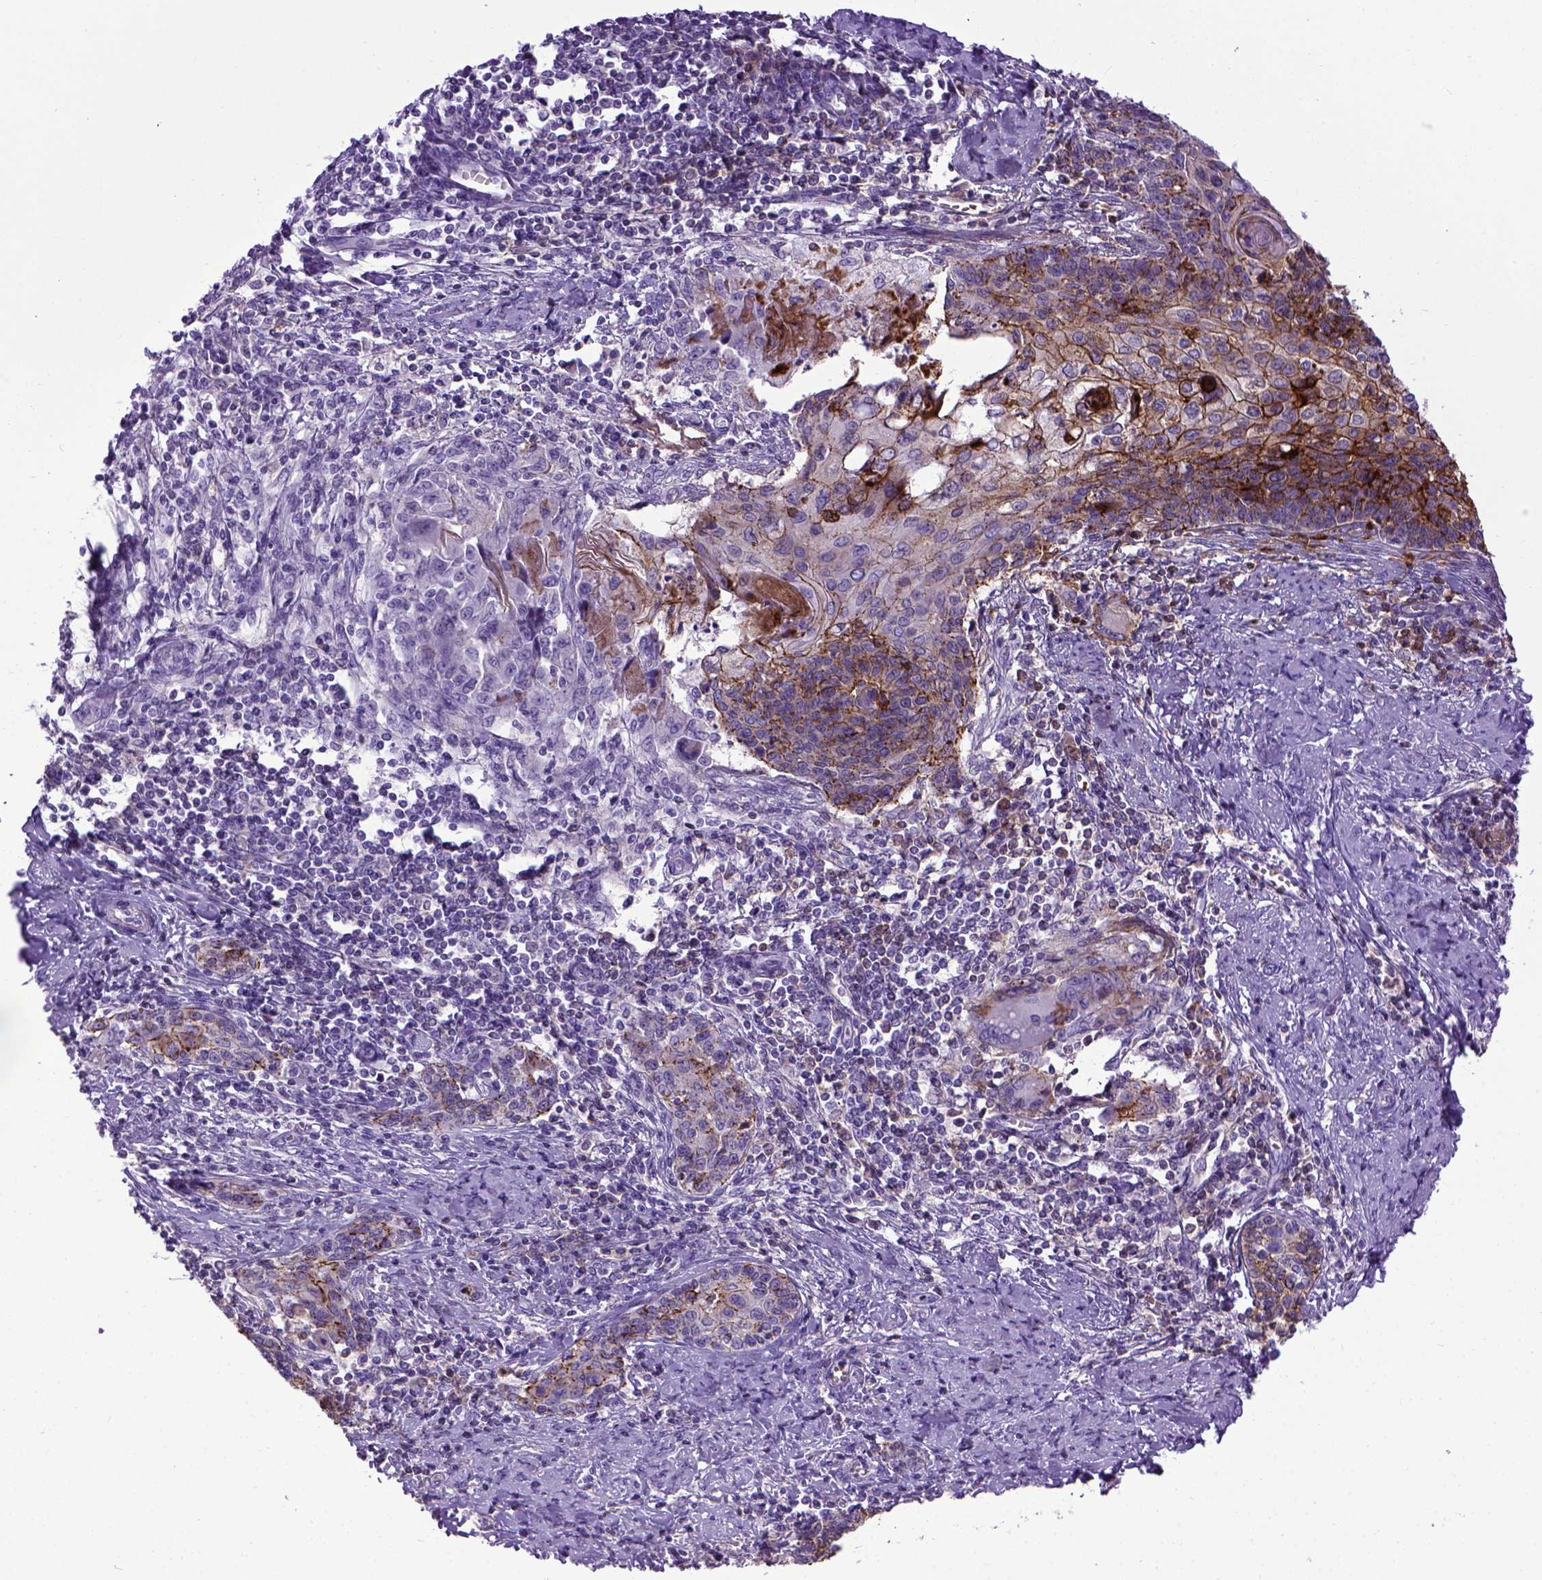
{"staining": {"intensity": "moderate", "quantity": ">75%", "location": "cytoplasmic/membranous"}, "tissue": "cervical cancer", "cell_type": "Tumor cells", "image_type": "cancer", "snomed": [{"axis": "morphology", "description": "Squamous cell carcinoma, NOS"}, {"axis": "topography", "description": "Cervix"}], "caption": "The photomicrograph displays immunohistochemical staining of squamous cell carcinoma (cervical). There is moderate cytoplasmic/membranous positivity is identified in about >75% of tumor cells.", "gene": "CDH1", "patient": {"sex": "female", "age": 39}}